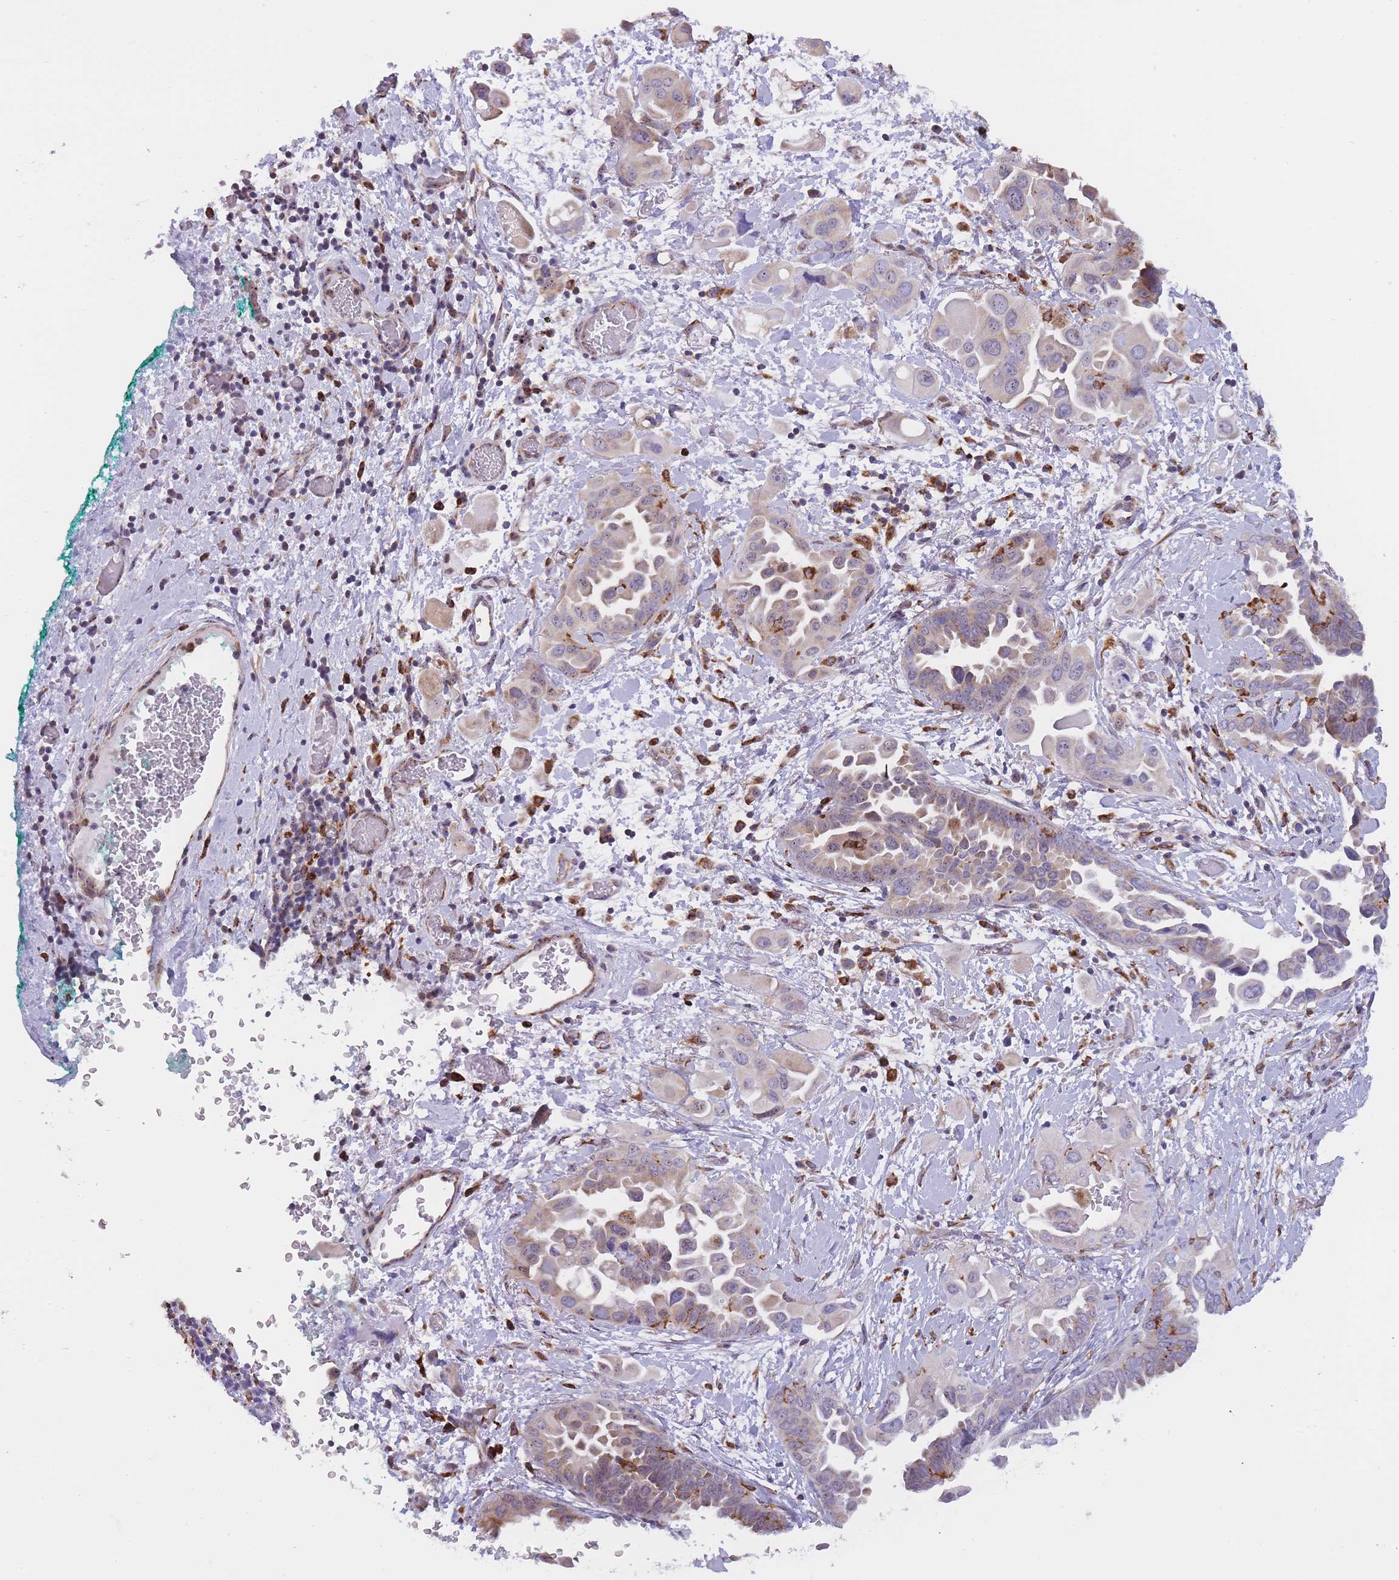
{"staining": {"intensity": "weak", "quantity": "25%-75%", "location": "cytoplasmic/membranous"}, "tissue": "lung cancer", "cell_type": "Tumor cells", "image_type": "cancer", "snomed": [{"axis": "morphology", "description": "Adenocarcinoma, NOS"}, {"axis": "topography", "description": "Lung"}], "caption": "Protein analysis of lung adenocarcinoma tissue displays weak cytoplasmic/membranous staining in approximately 25%-75% of tumor cells.", "gene": "ZNF662", "patient": {"sex": "female", "age": 67}}